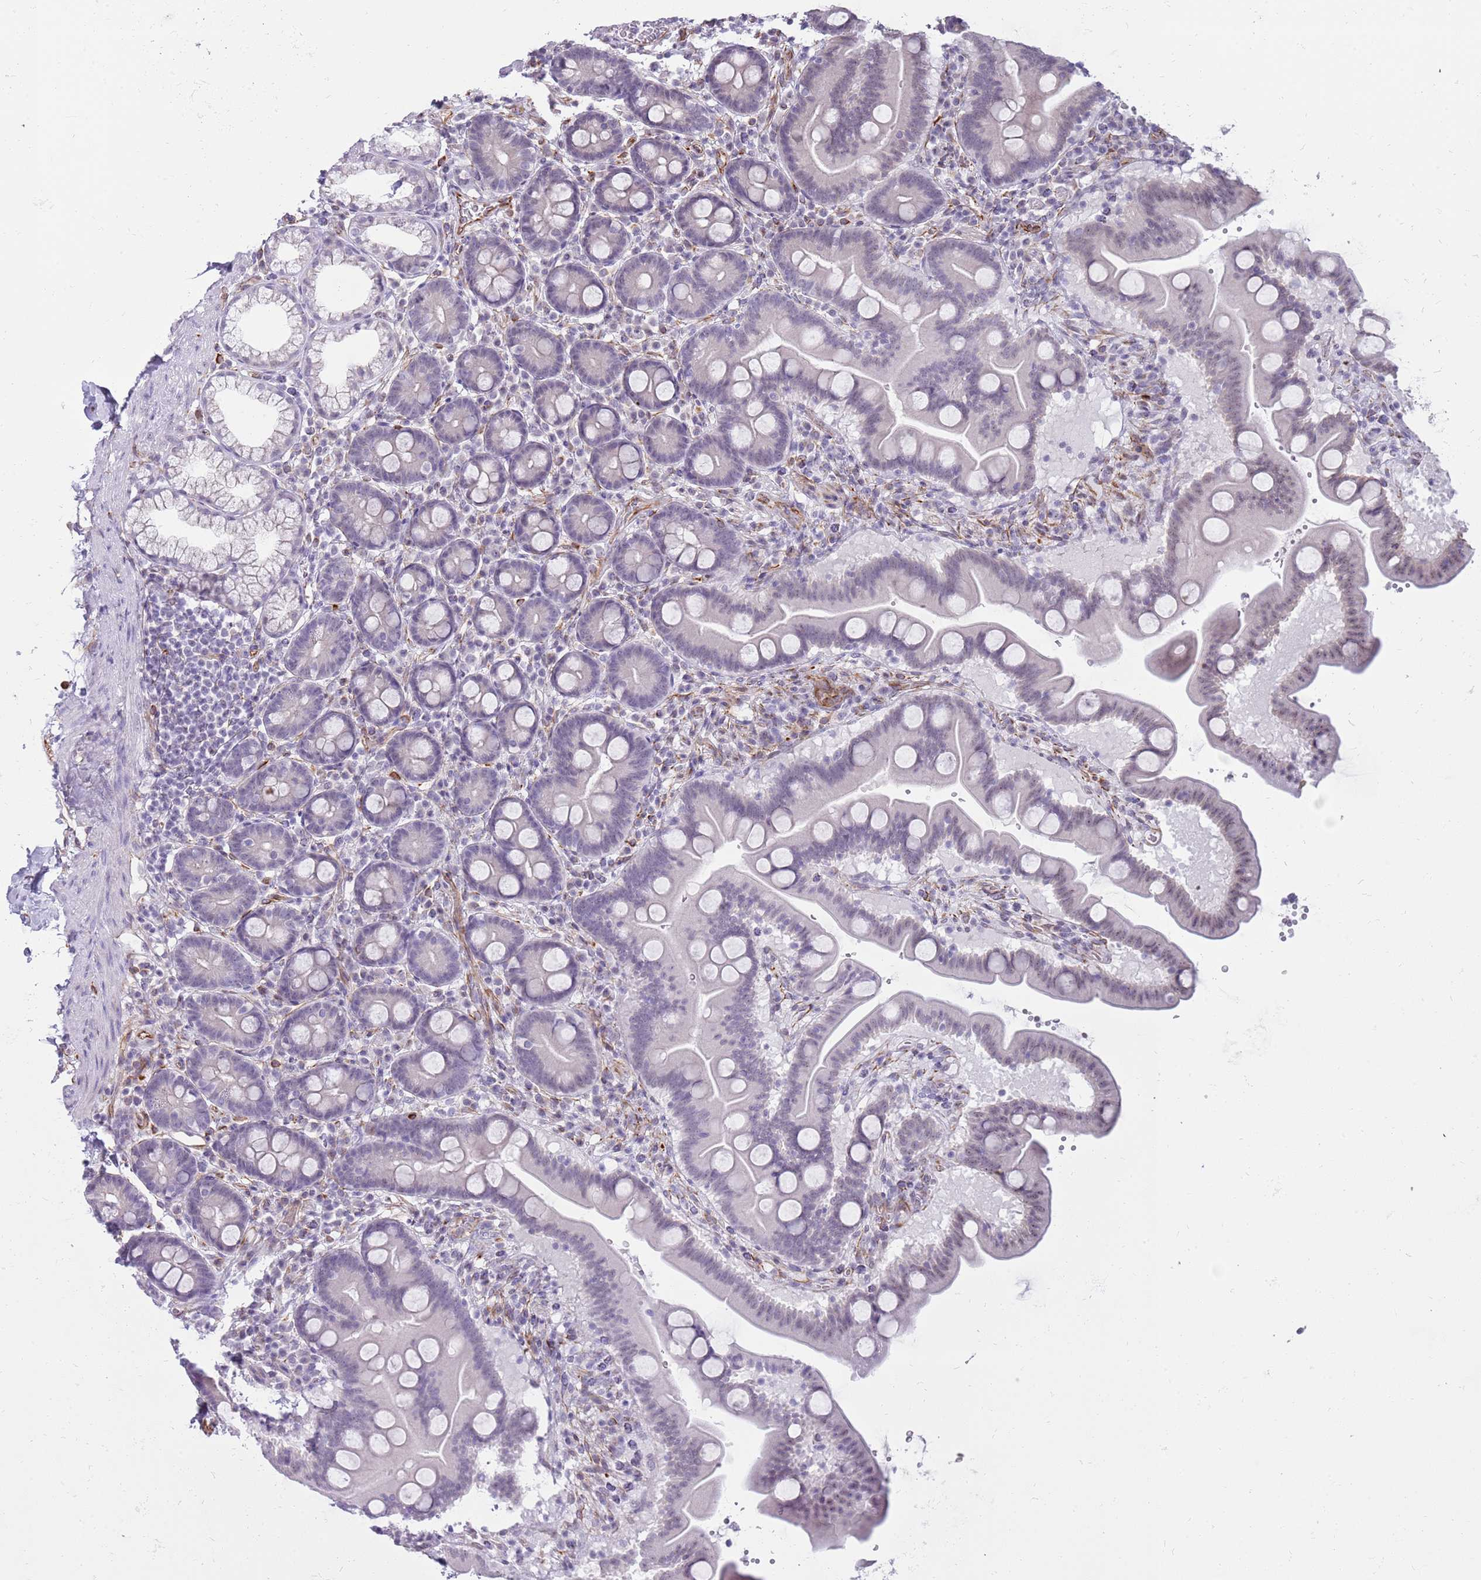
{"staining": {"intensity": "weak", "quantity": "<25%", "location": "nuclear"}, "tissue": "duodenum", "cell_type": "Glandular cells", "image_type": "normal", "snomed": [{"axis": "morphology", "description": "Normal tissue, NOS"}, {"axis": "topography", "description": "Duodenum"}], "caption": "Immunohistochemistry photomicrograph of unremarkable duodenum: human duodenum stained with DAB (3,3'-diaminobenzidine) shows no significant protein positivity in glandular cells.", "gene": "ENSG00000271254", "patient": {"sex": "male", "age": 54}}